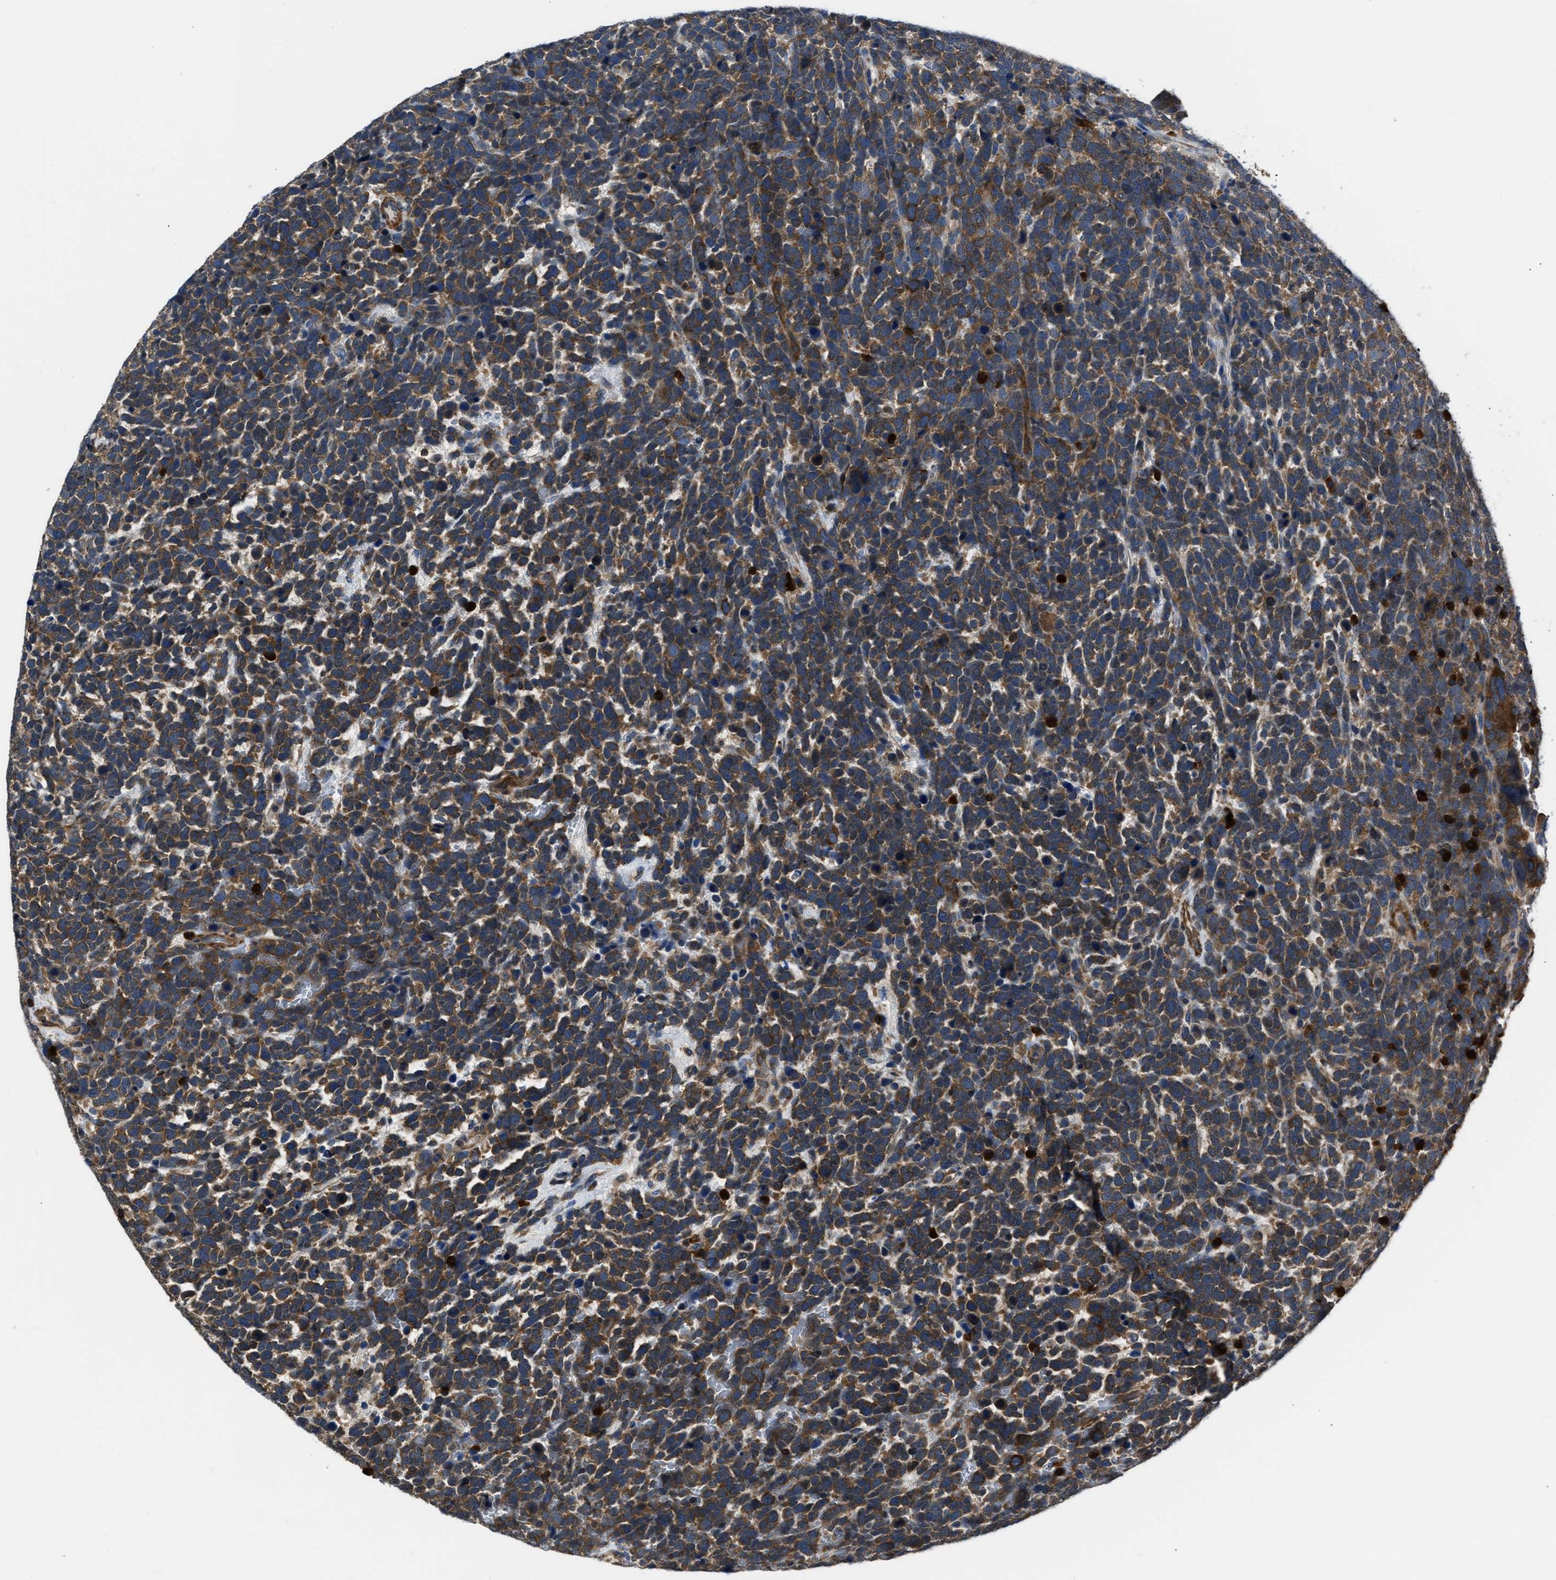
{"staining": {"intensity": "moderate", "quantity": ">75%", "location": "cytoplasmic/membranous"}, "tissue": "urothelial cancer", "cell_type": "Tumor cells", "image_type": "cancer", "snomed": [{"axis": "morphology", "description": "Urothelial carcinoma, High grade"}, {"axis": "topography", "description": "Urinary bladder"}], "caption": "This image exhibits urothelial carcinoma (high-grade) stained with IHC to label a protein in brown. The cytoplasmic/membranous of tumor cells show moderate positivity for the protein. Nuclei are counter-stained blue.", "gene": "YARS1", "patient": {"sex": "female", "age": 82}}